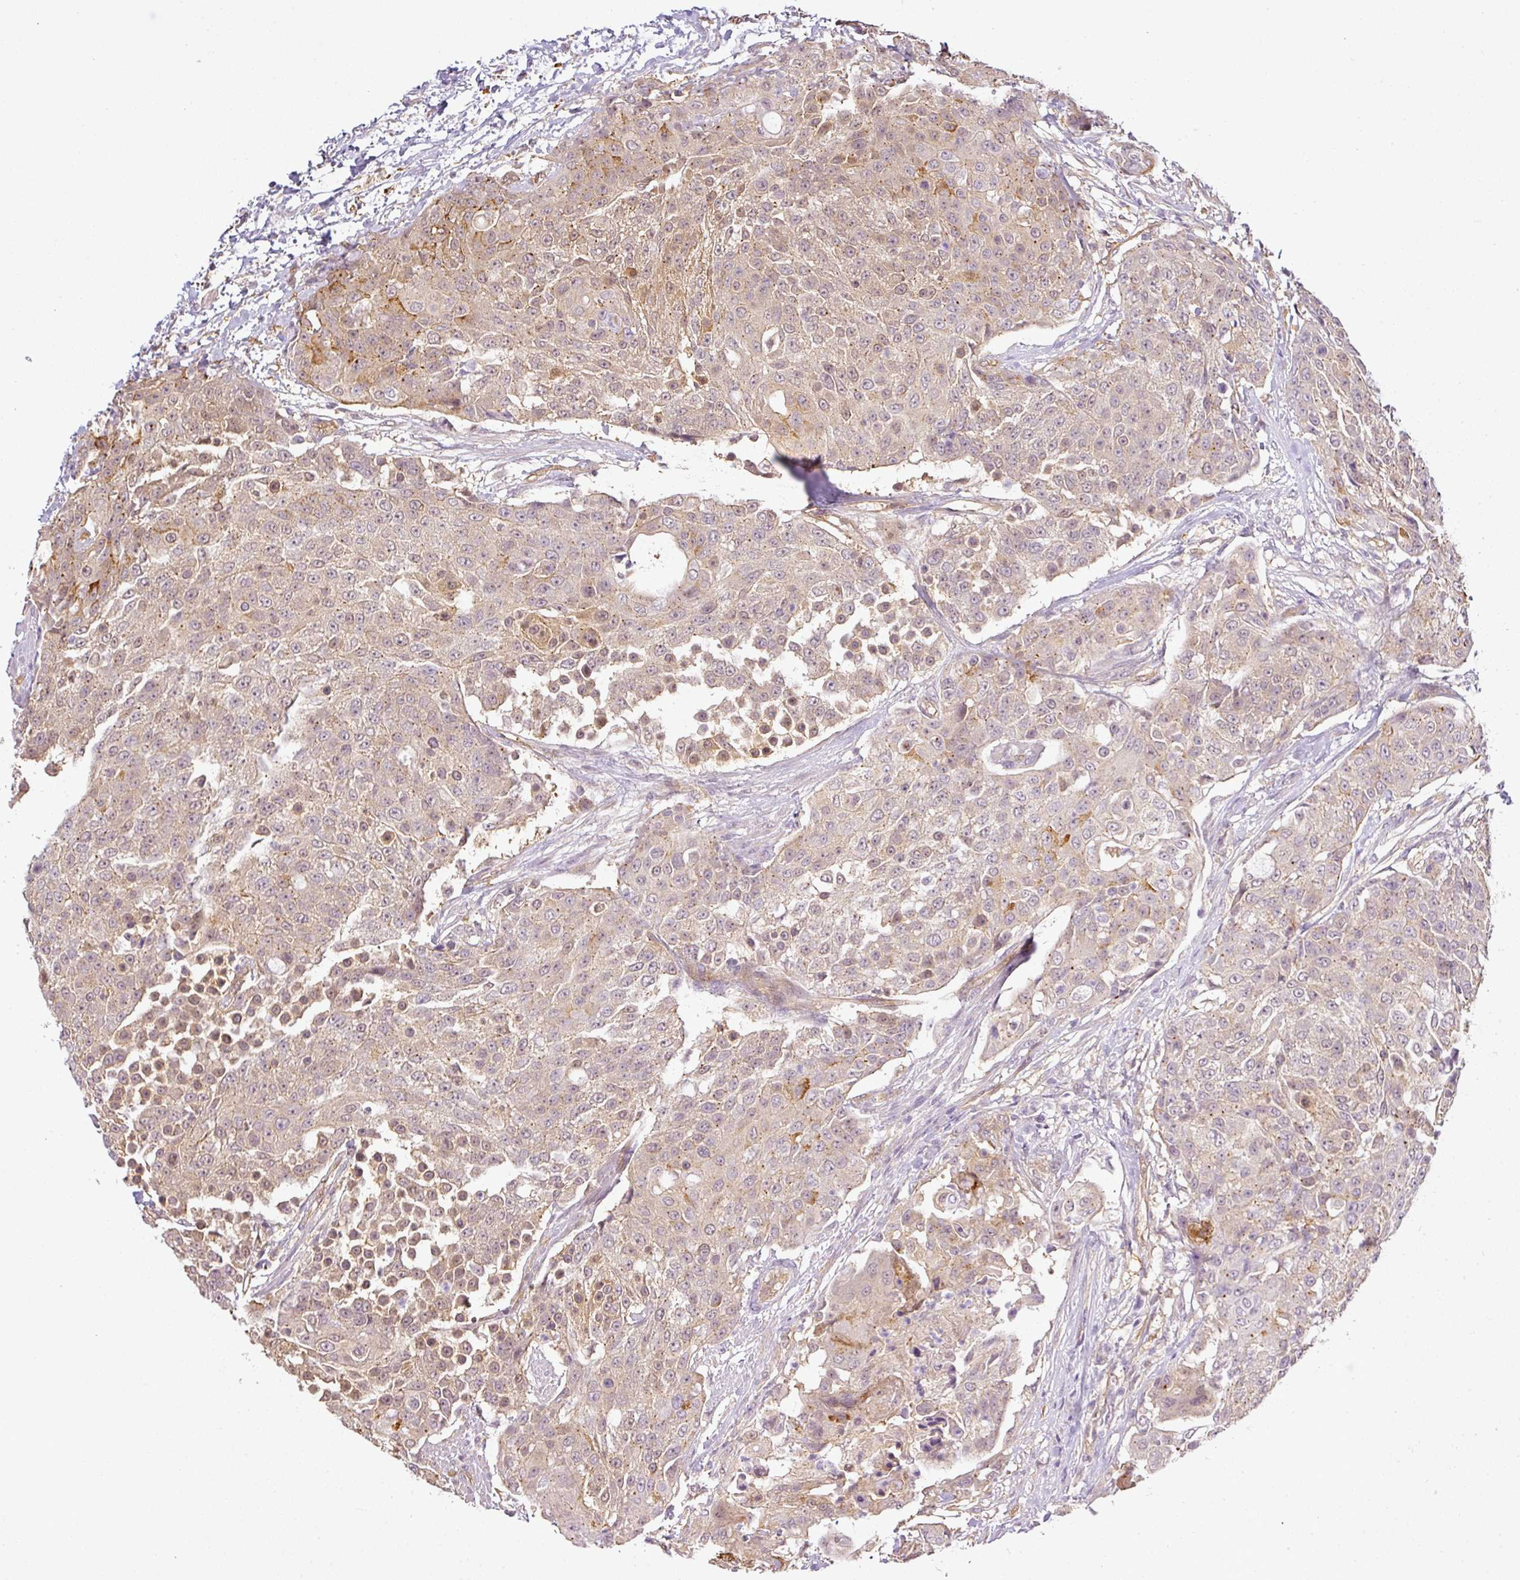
{"staining": {"intensity": "weak", "quantity": "<25%", "location": "cytoplasmic/membranous"}, "tissue": "urothelial cancer", "cell_type": "Tumor cells", "image_type": "cancer", "snomed": [{"axis": "morphology", "description": "Urothelial carcinoma, High grade"}, {"axis": "topography", "description": "Urinary bladder"}], "caption": "This micrograph is of urothelial cancer stained with IHC to label a protein in brown with the nuclei are counter-stained blue. There is no positivity in tumor cells.", "gene": "ANKRD18A", "patient": {"sex": "female", "age": 63}}